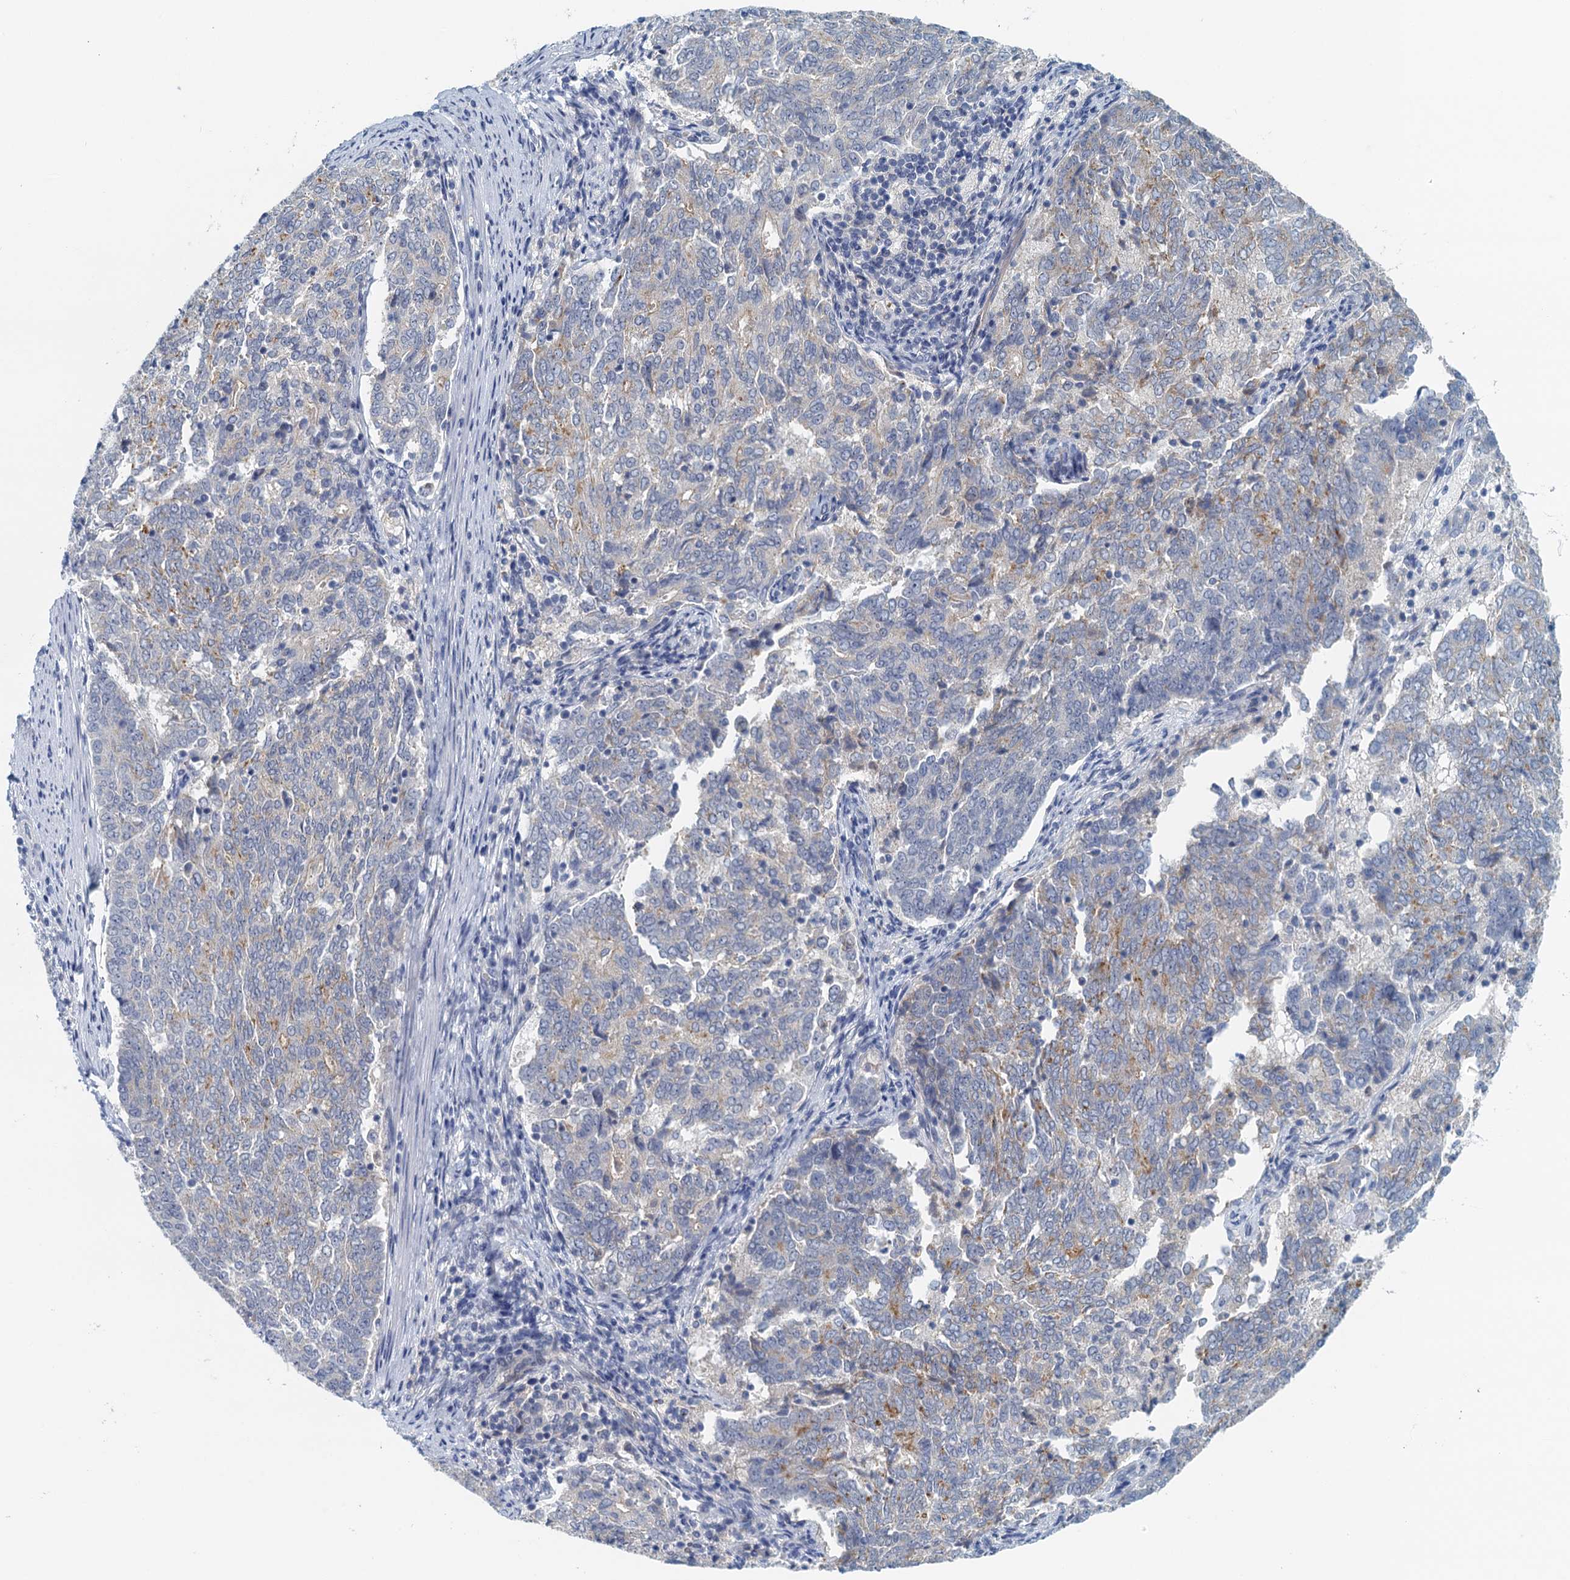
{"staining": {"intensity": "moderate", "quantity": "<25%", "location": "cytoplasmic/membranous"}, "tissue": "endometrial cancer", "cell_type": "Tumor cells", "image_type": "cancer", "snomed": [{"axis": "morphology", "description": "Adenocarcinoma, NOS"}, {"axis": "topography", "description": "Endometrium"}], "caption": "This image shows endometrial adenocarcinoma stained with IHC to label a protein in brown. The cytoplasmic/membranous of tumor cells show moderate positivity for the protein. Nuclei are counter-stained blue.", "gene": "NUBP2", "patient": {"sex": "female", "age": 80}}